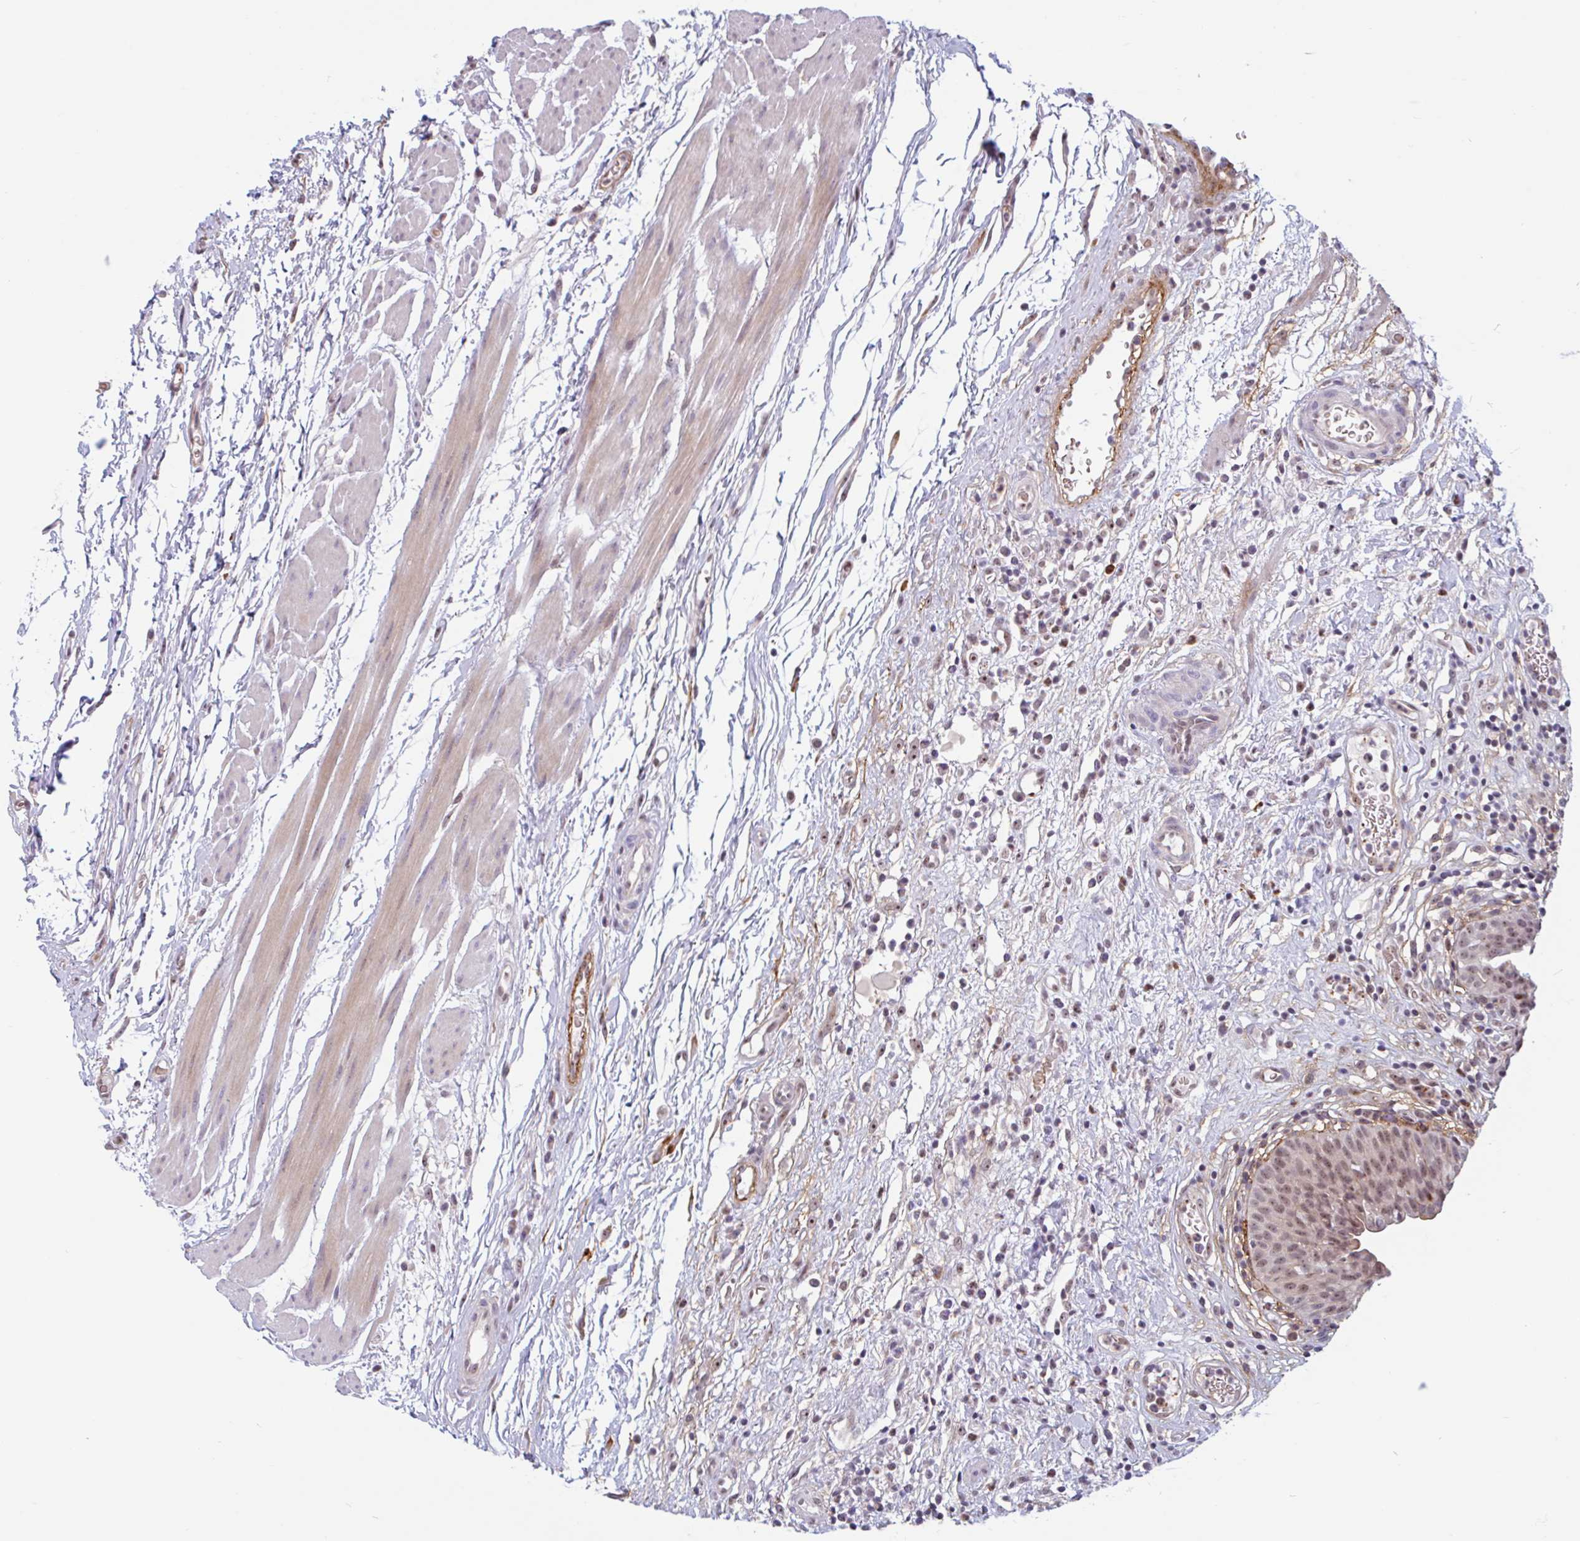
{"staining": {"intensity": "moderate", "quantity": "25%-75%", "location": "cytoplasmic/membranous,nuclear"}, "tissue": "urinary bladder", "cell_type": "Urothelial cells", "image_type": "normal", "snomed": [{"axis": "morphology", "description": "Normal tissue, NOS"}, {"axis": "morphology", "description": "Inflammation, NOS"}, {"axis": "topography", "description": "Urinary bladder"}], "caption": "IHC photomicrograph of unremarkable urinary bladder stained for a protein (brown), which exhibits medium levels of moderate cytoplasmic/membranous,nuclear staining in about 25%-75% of urothelial cells.", "gene": "TMEM119", "patient": {"sex": "male", "age": 57}}